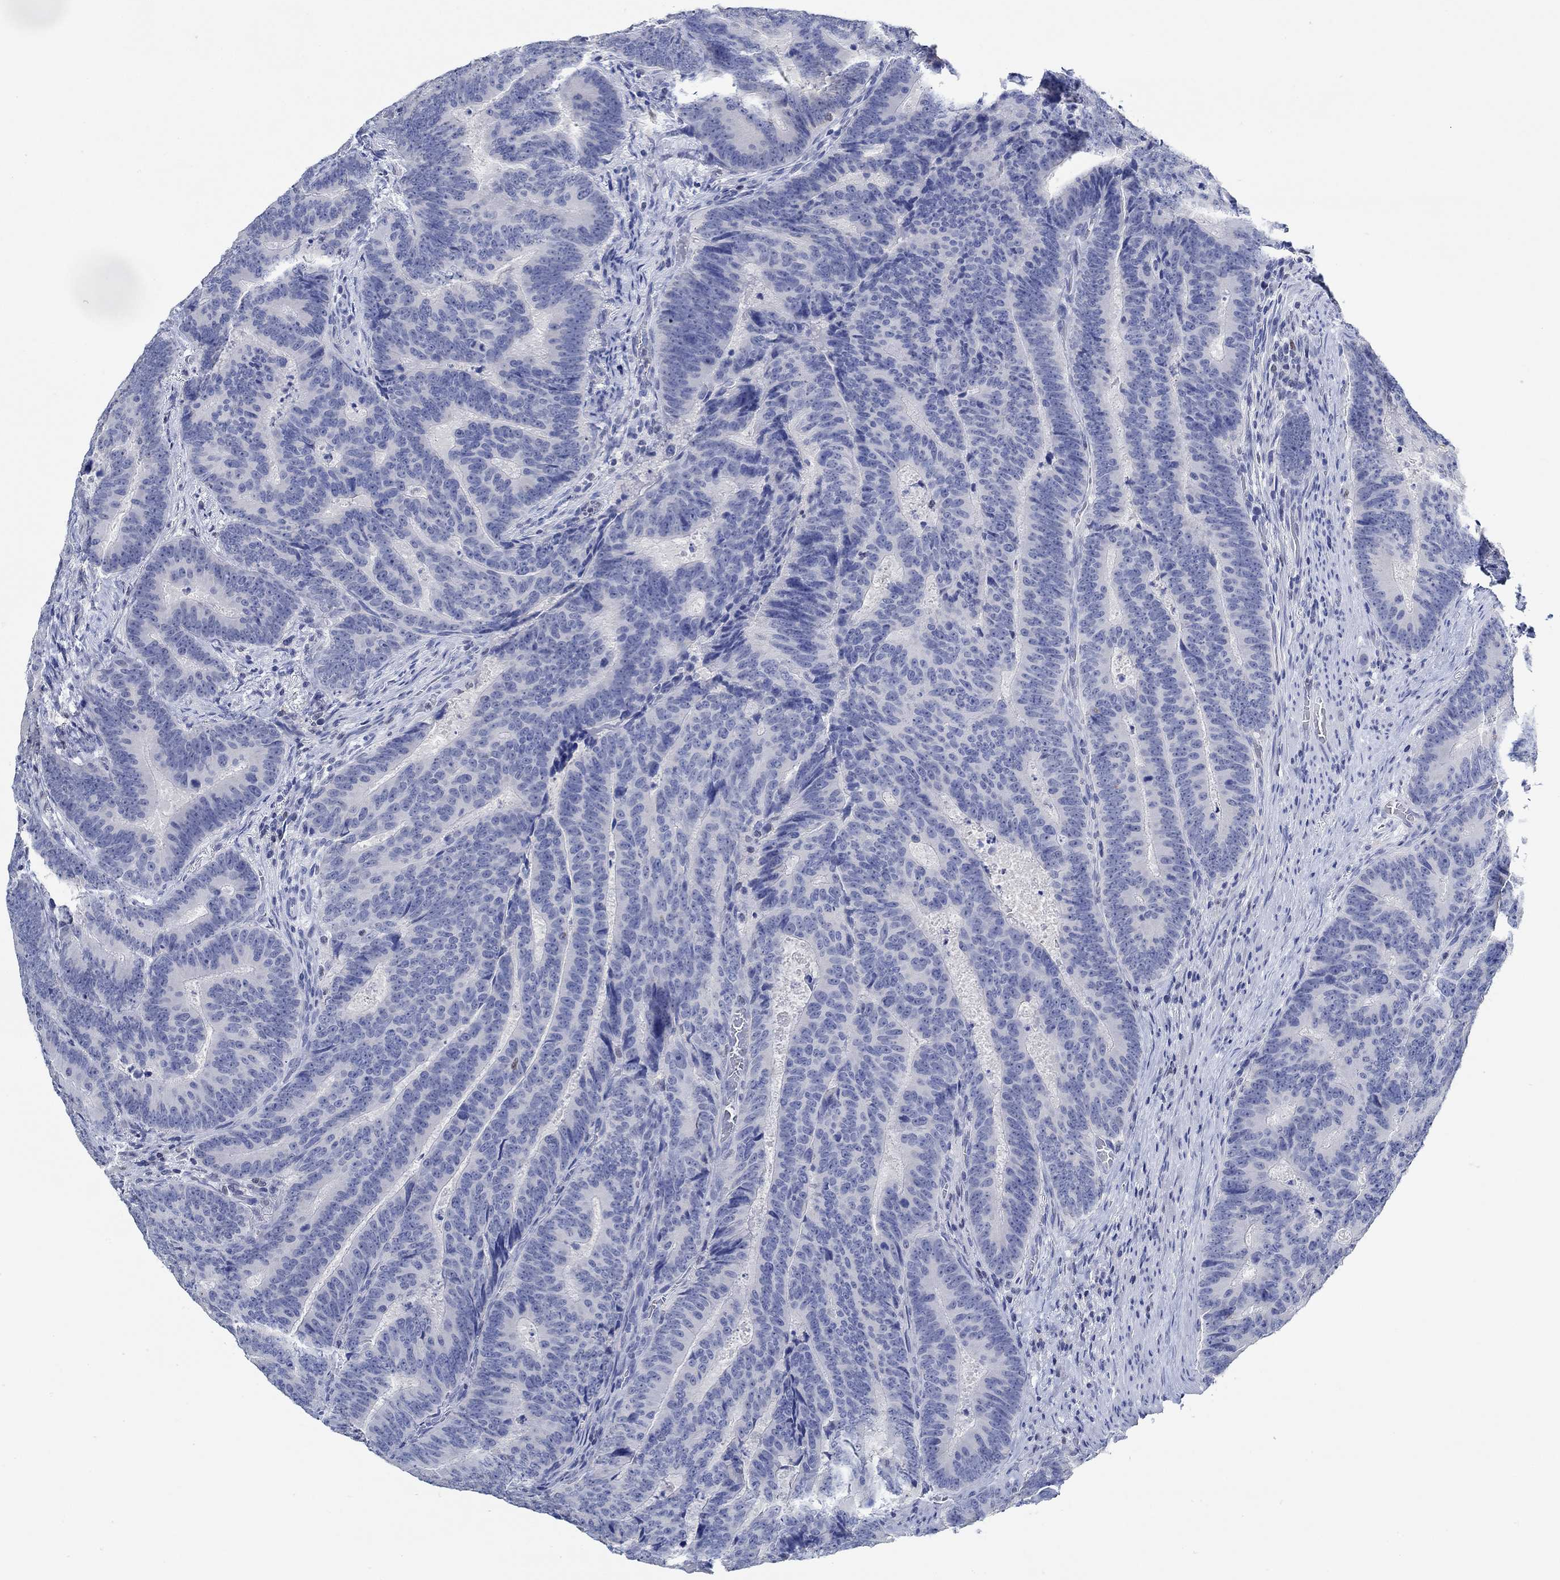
{"staining": {"intensity": "negative", "quantity": "none", "location": "none"}, "tissue": "colorectal cancer", "cell_type": "Tumor cells", "image_type": "cancer", "snomed": [{"axis": "morphology", "description": "Adenocarcinoma, NOS"}, {"axis": "topography", "description": "Colon"}], "caption": "Immunohistochemistry (IHC) of human adenocarcinoma (colorectal) shows no staining in tumor cells.", "gene": "PPP1R17", "patient": {"sex": "female", "age": 82}}